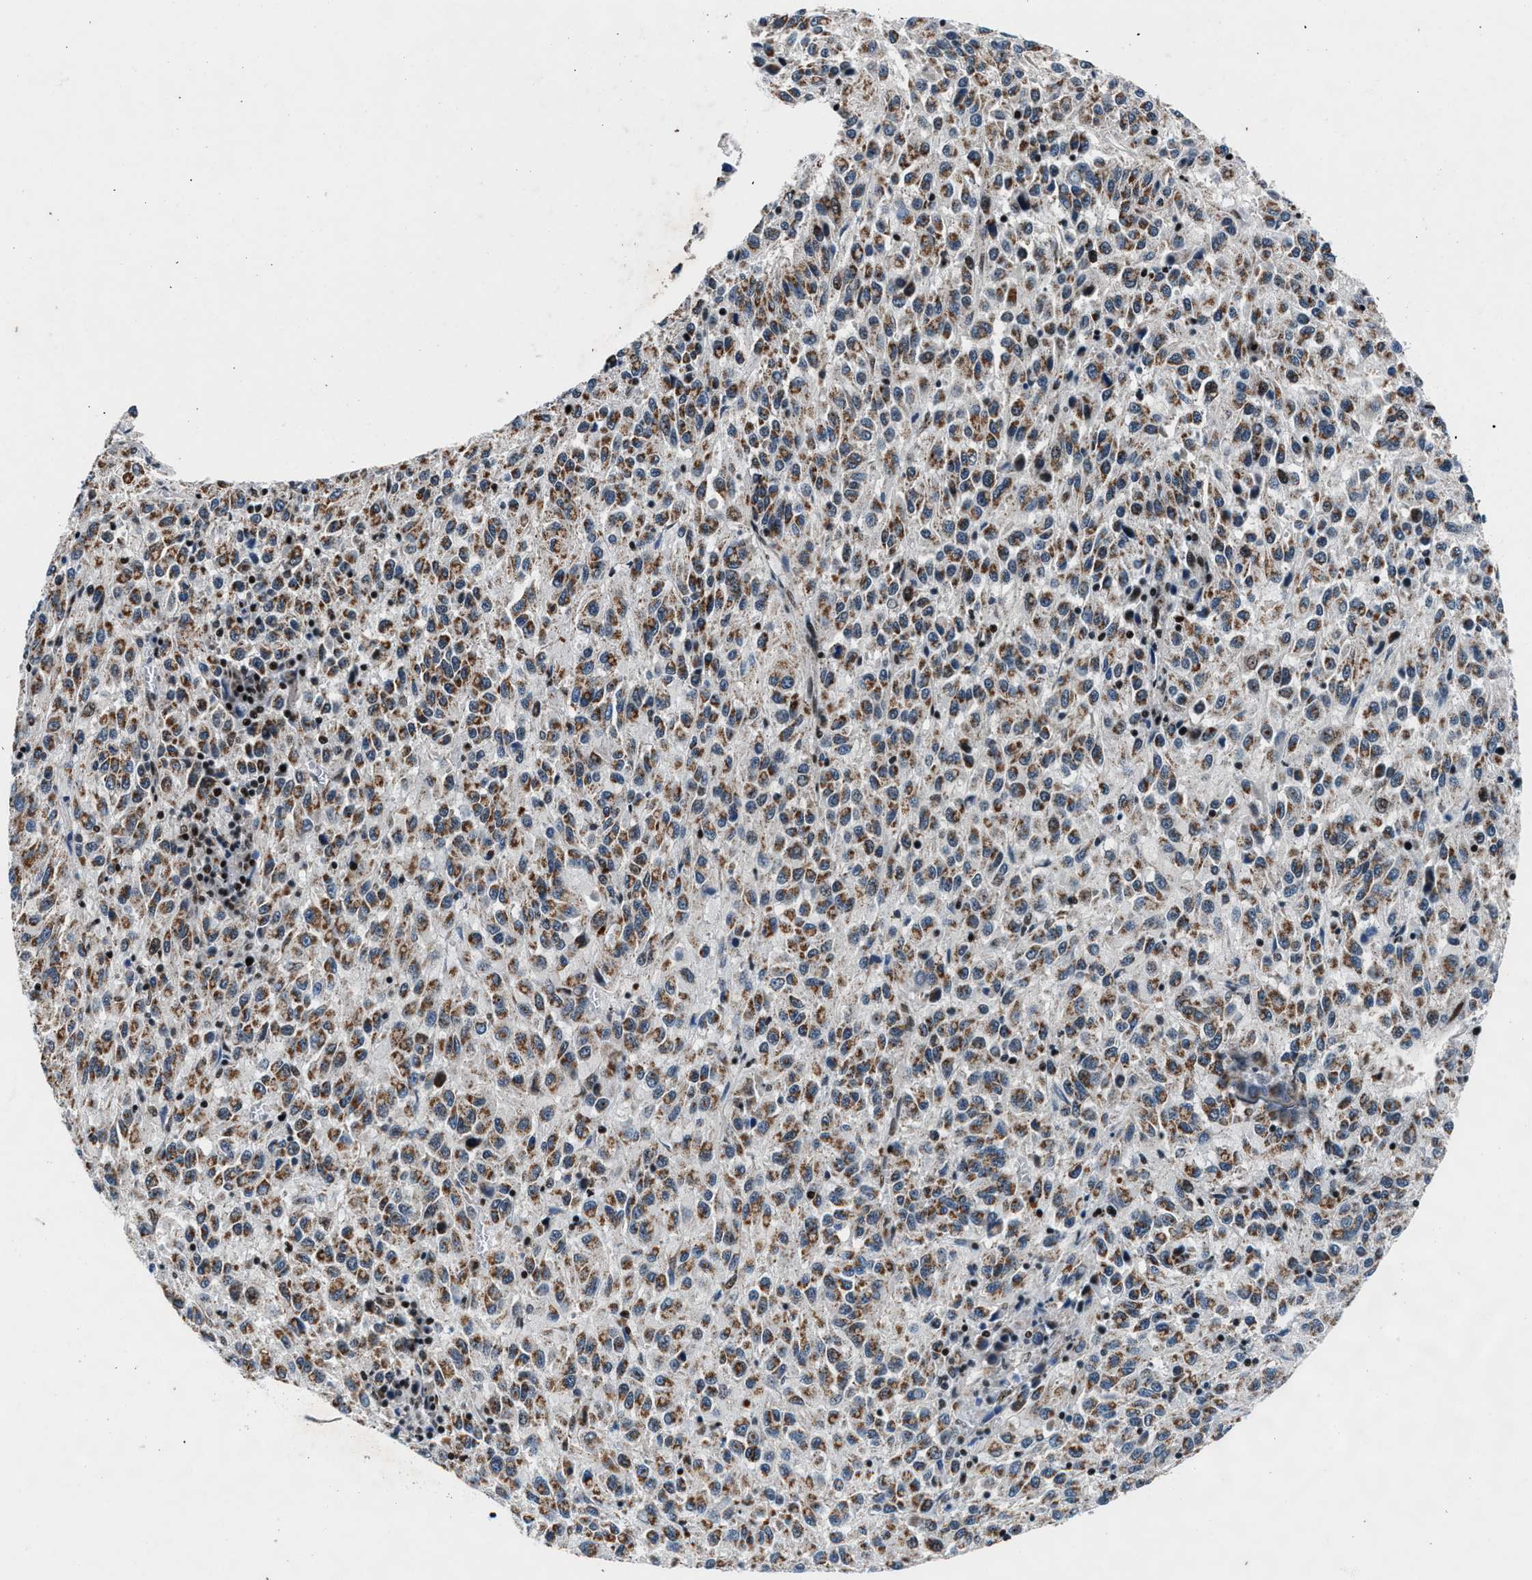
{"staining": {"intensity": "moderate", "quantity": ">75%", "location": "cytoplasmic/membranous"}, "tissue": "melanoma", "cell_type": "Tumor cells", "image_type": "cancer", "snomed": [{"axis": "morphology", "description": "Malignant melanoma, Metastatic site"}, {"axis": "topography", "description": "Lung"}], "caption": "Immunohistochemical staining of malignant melanoma (metastatic site) reveals moderate cytoplasmic/membranous protein expression in about >75% of tumor cells.", "gene": "PRRC2B", "patient": {"sex": "male", "age": 64}}